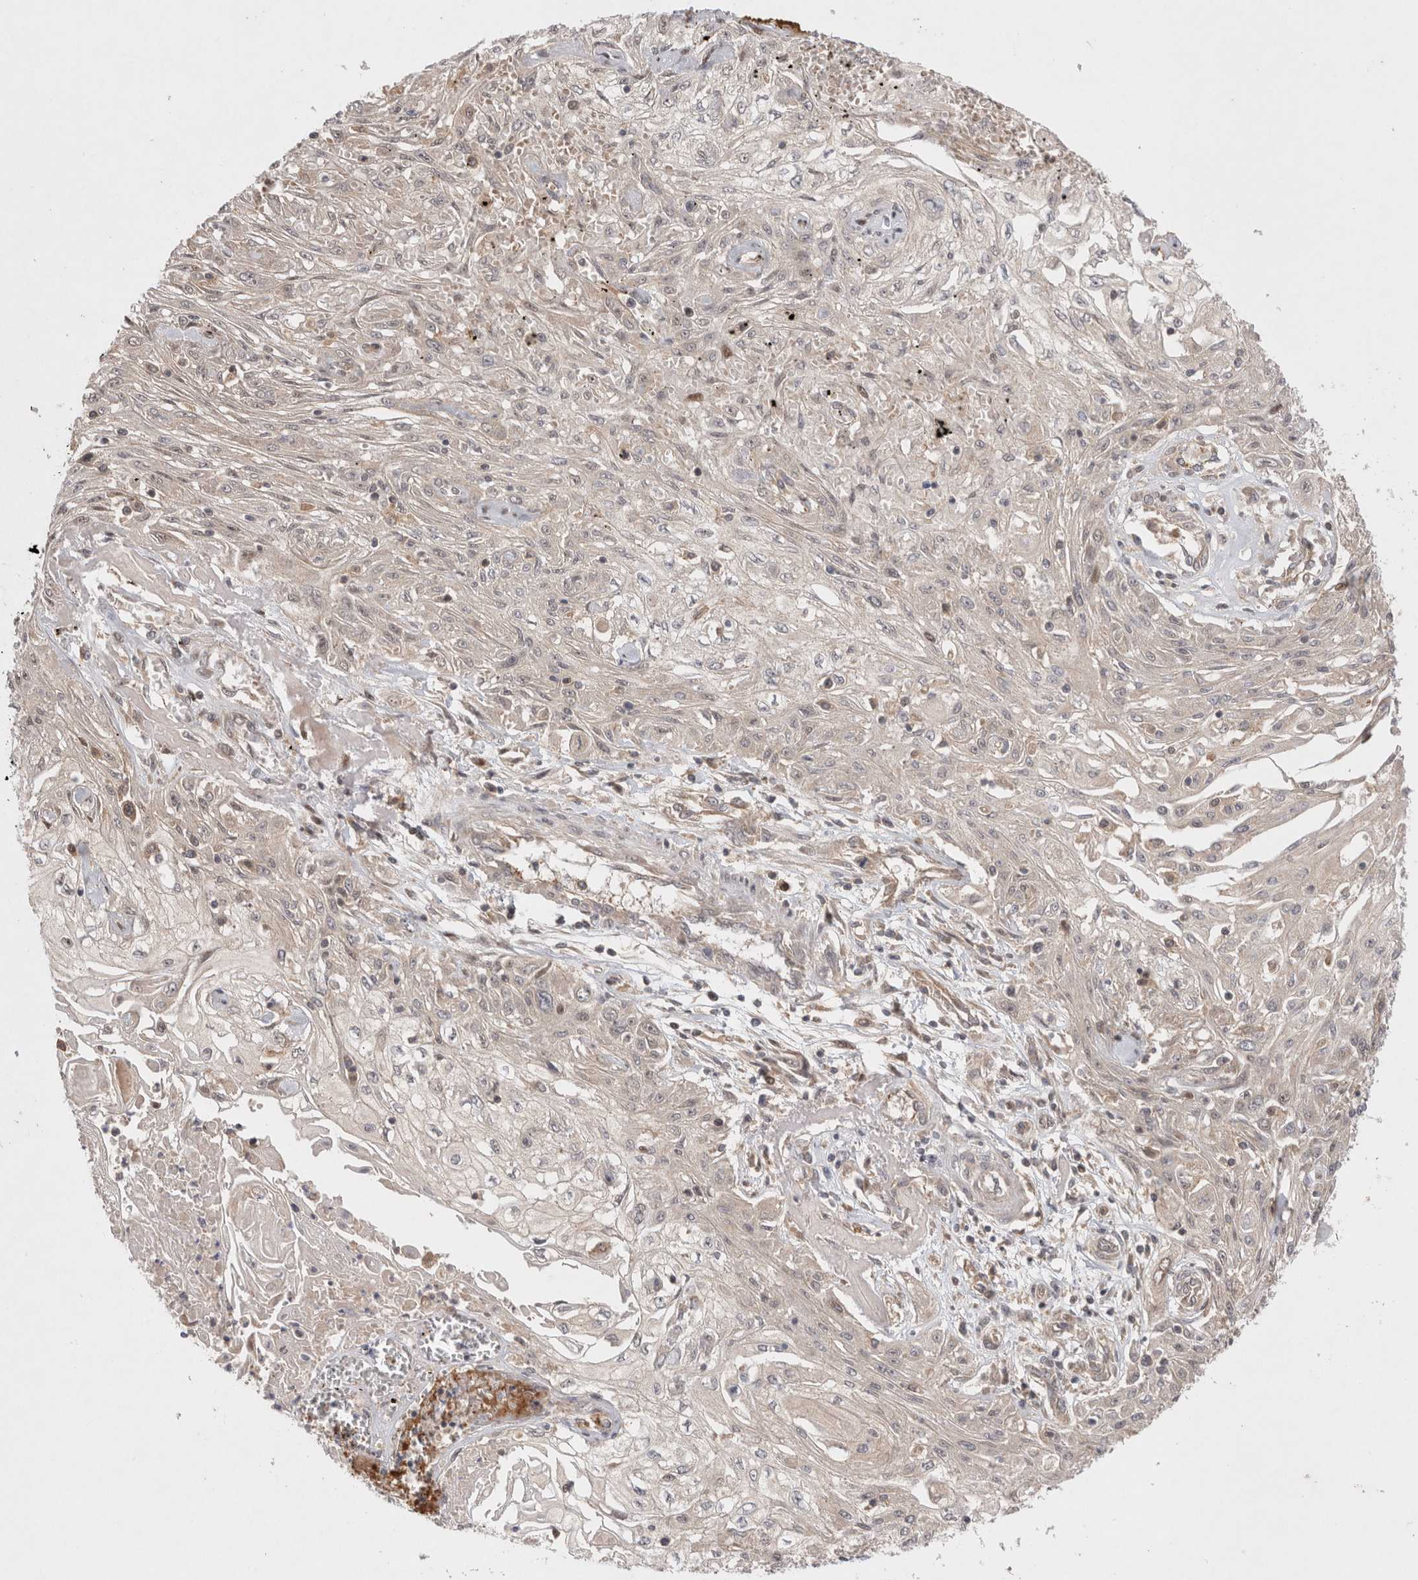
{"staining": {"intensity": "negative", "quantity": "none", "location": "none"}, "tissue": "skin cancer", "cell_type": "Tumor cells", "image_type": "cancer", "snomed": [{"axis": "morphology", "description": "Squamous cell carcinoma, NOS"}, {"axis": "morphology", "description": "Squamous cell carcinoma, metastatic, NOS"}, {"axis": "topography", "description": "Skin"}, {"axis": "topography", "description": "Lymph node"}], "caption": "High magnification brightfield microscopy of skin cancer (squamous cell carcinoma) stained with DAB (brown) and counterstained with hematoxylin (blue): tumor cells show no significant expression. Brightfield microscopy of immunohistochemistry stained with DAB (brown) and hematoxylin (blue), captured at high magnification.", "gene": "HTT", "patient": {"sex": "male", "age": 75}}